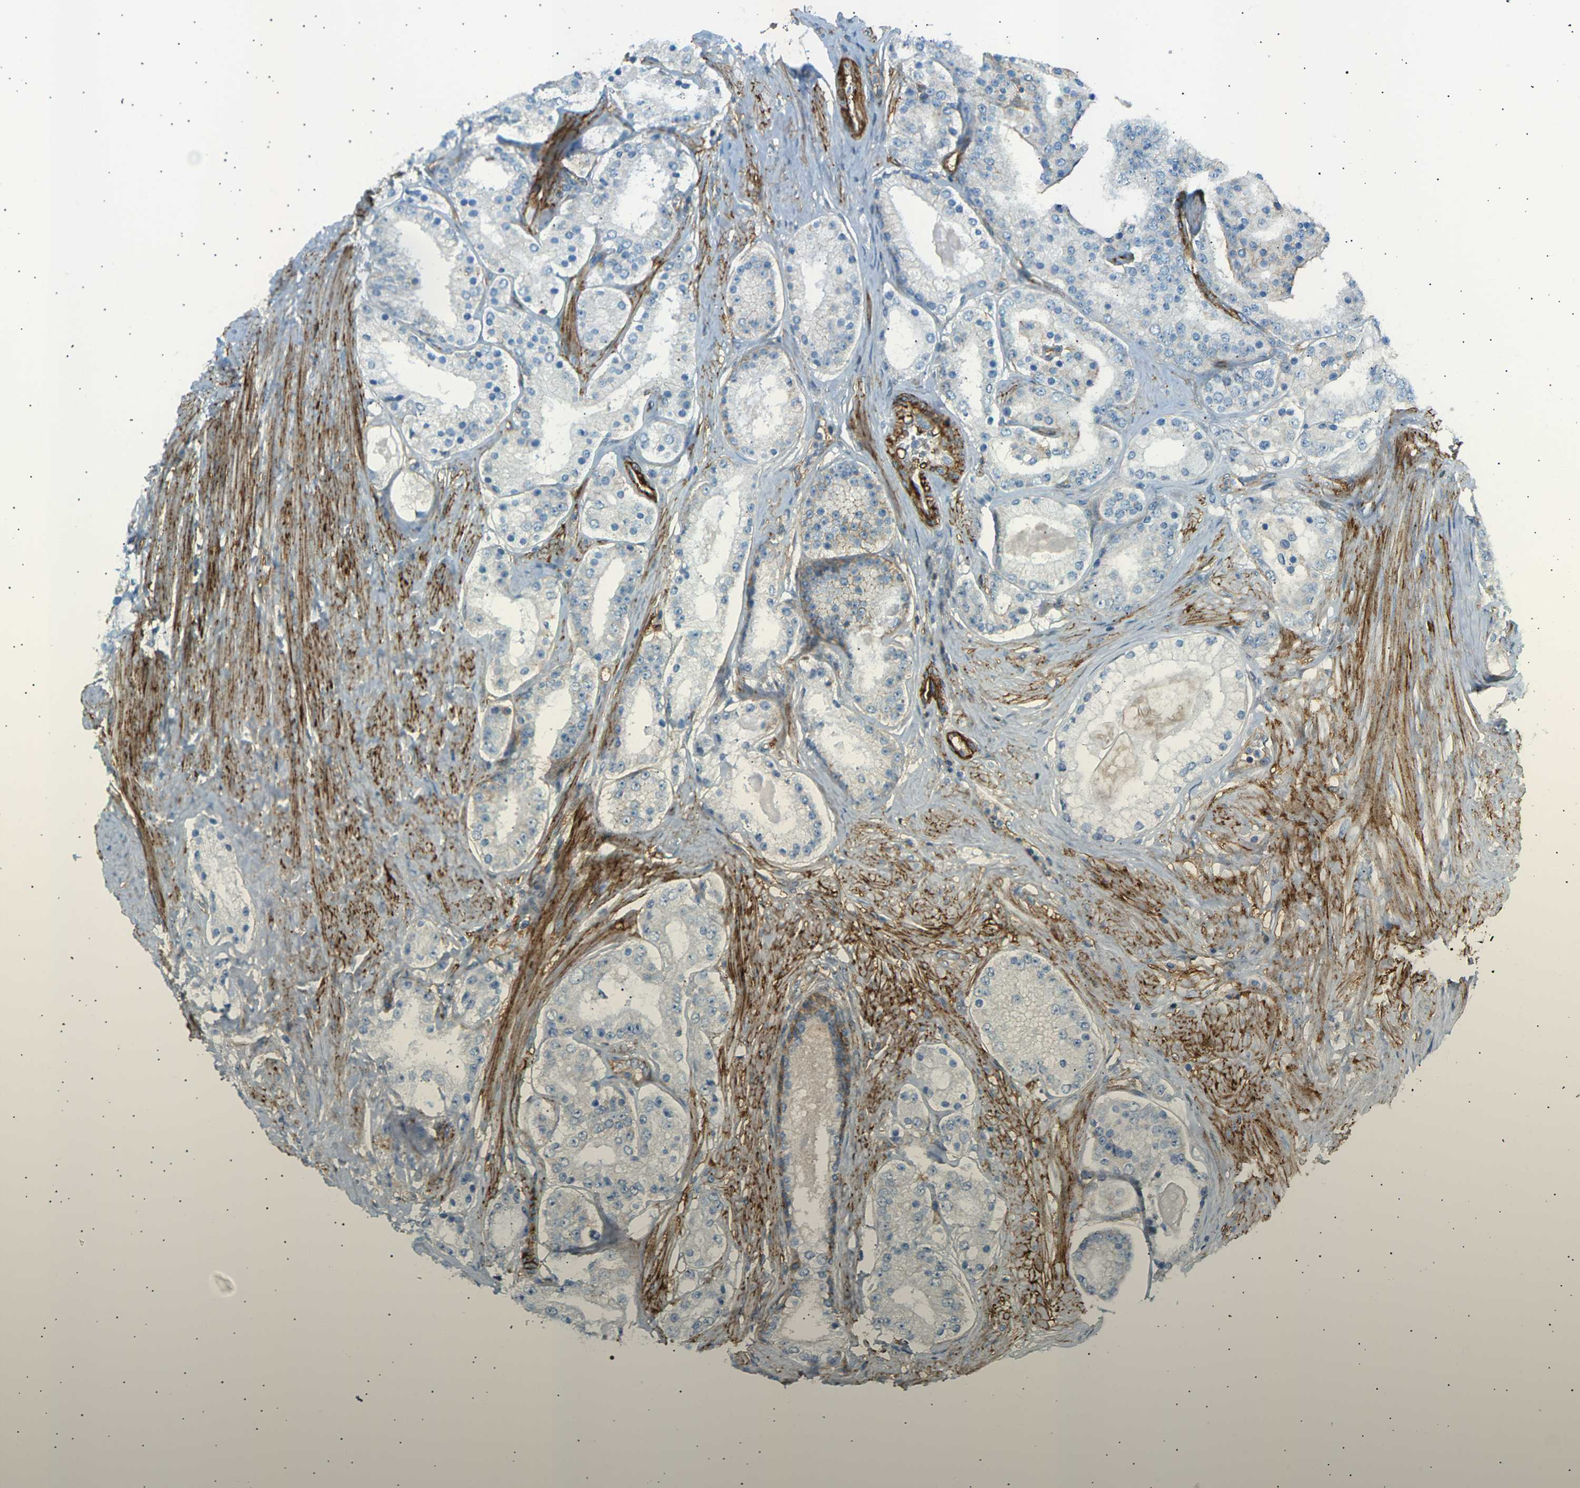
{"staining": {"intensity": "moderate", "quantity": "<25%", "location": "cytoplasmic/membranous"}, "tissue": "prostate cancer", "cell_type": "Tumor cells", "image_type": "cancer", "snomed": [{"axis": "morphology", "description": "Adenocarcinoma, Low grade"}, {"axis": "topography", "description": "Prostate"}], "caption": "Protein staining of low-grade adenocarcinoma (prostate) tissue exhibits moderate cytoplasmic/membranous staining in about <25% of tumor cells.", "gene": "ATP2B4", "patient": {"sex": "male", "age": 63}}